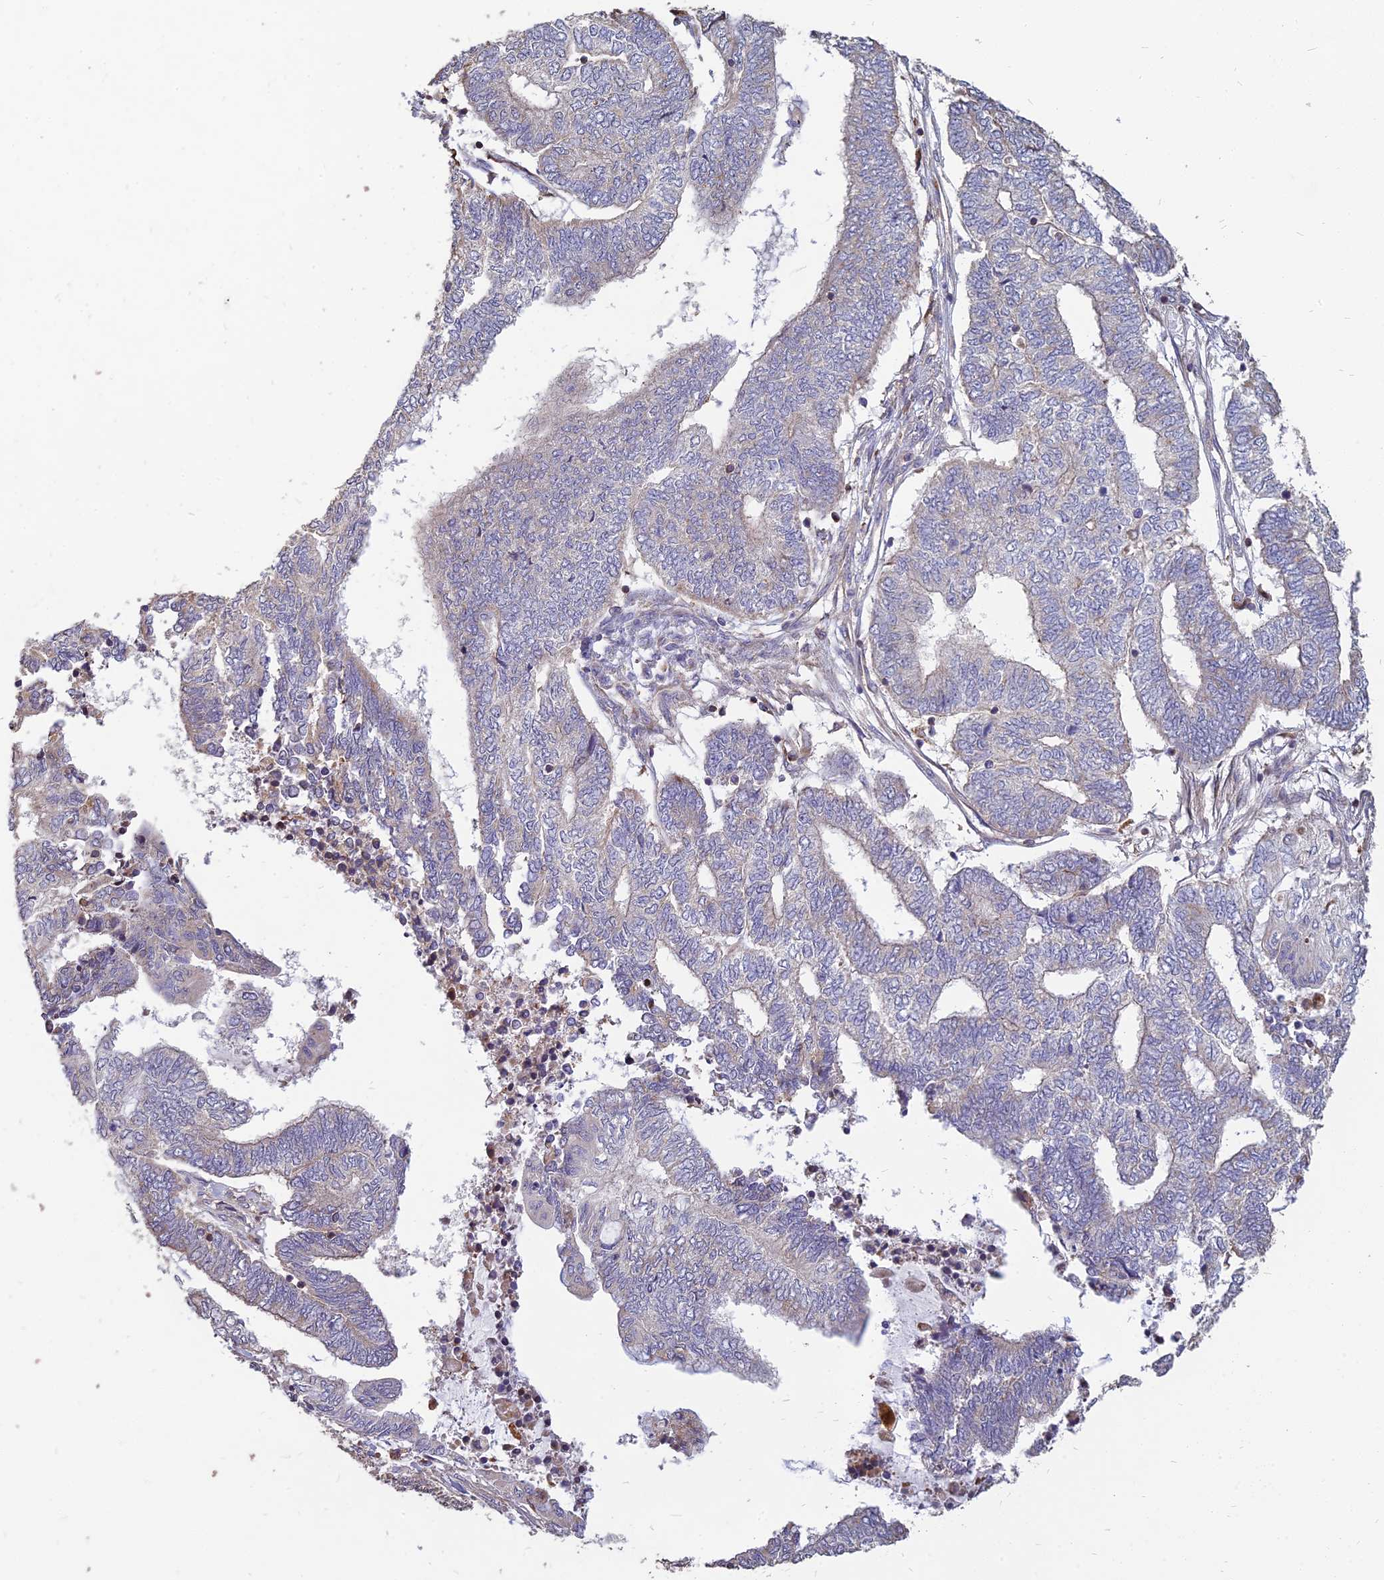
{"staining": {"intensity": "negative", "quantity": "none", "location": "none"}, "tissue": "endometrial cancer", "cell_type": "Tumor cells", "image_type": "cancer", "snomed": [{"axis": "morphology", "description": "Adenocarcinoma, NOS"}, {"axis": "topography", "description": "Uterus"}, {"axis": "topography", "description": "Endometrium"}], "caption": "Immunohistochemistry (IHC) photomicrograph of human adenocarcinoma (endometrial) stained for a protein (brown), which reveals no positivity in tumor cells. (Immunohistochemistry, brightfield microscopy, high magnification).", "gene": "ST3GAL6", "patient": {"sex": "female", "age": 70}}